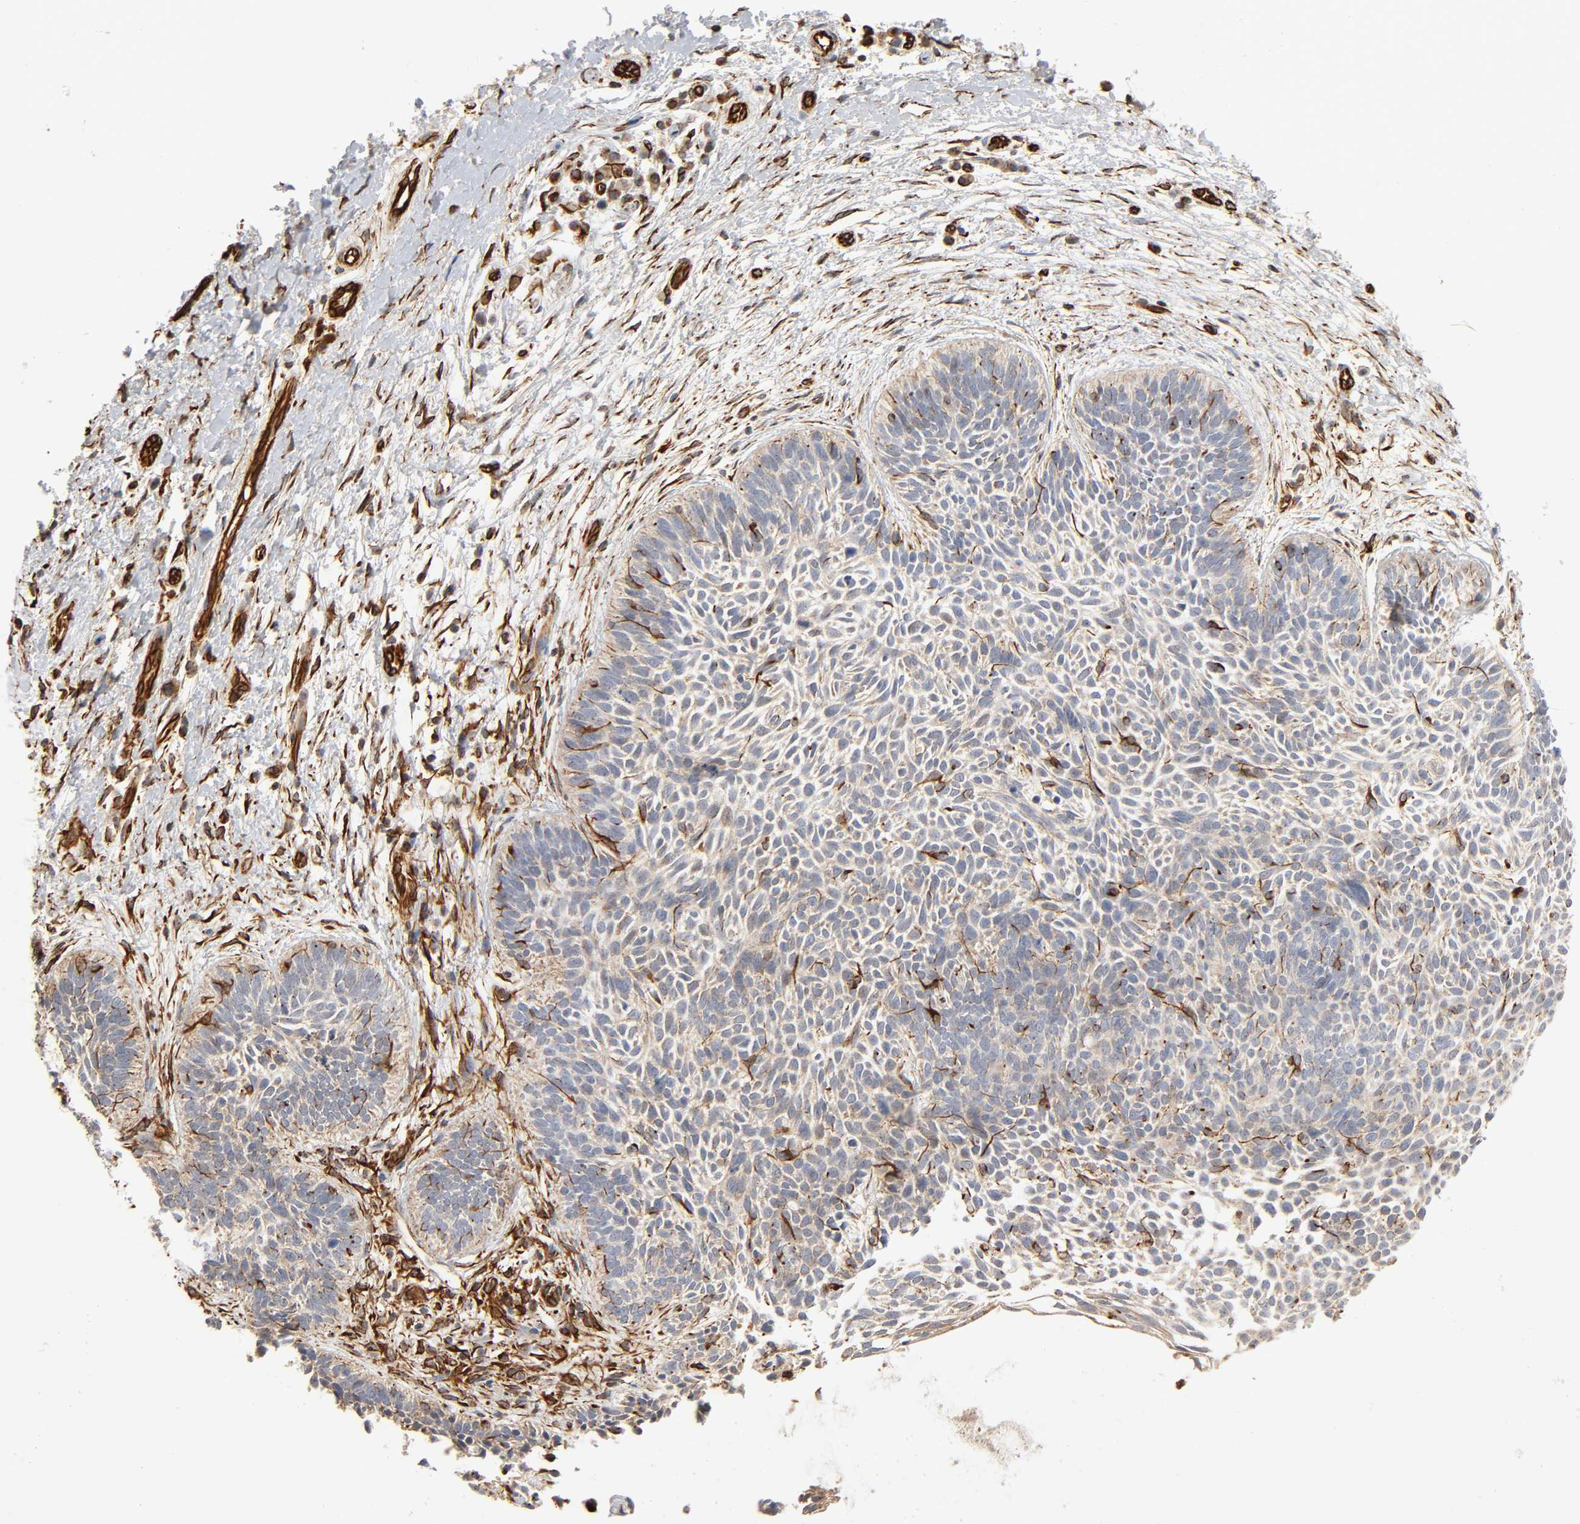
{"staining": {"intensity": "weak", "quantity": ">75%", "location": "cytoplasmic/membranous"}, "tissue": "skin cancer", "cell_type": "Tumor cells", "image_type": "cancer", "snomed": [{"axis": "morphology", "description": "Basal cell carcinoma"}, {"axis": "topography", "description": "Skin"}], "caption": "Immunohistochemistry (IHC) image of skin cancer stained for a protein (brown), which shows low levels of weak cytoplasmic/membranous staining in approximately >75% of tumor cells.", "gene": "REEP6", "patient": {"sex": "female", "age": 79}}